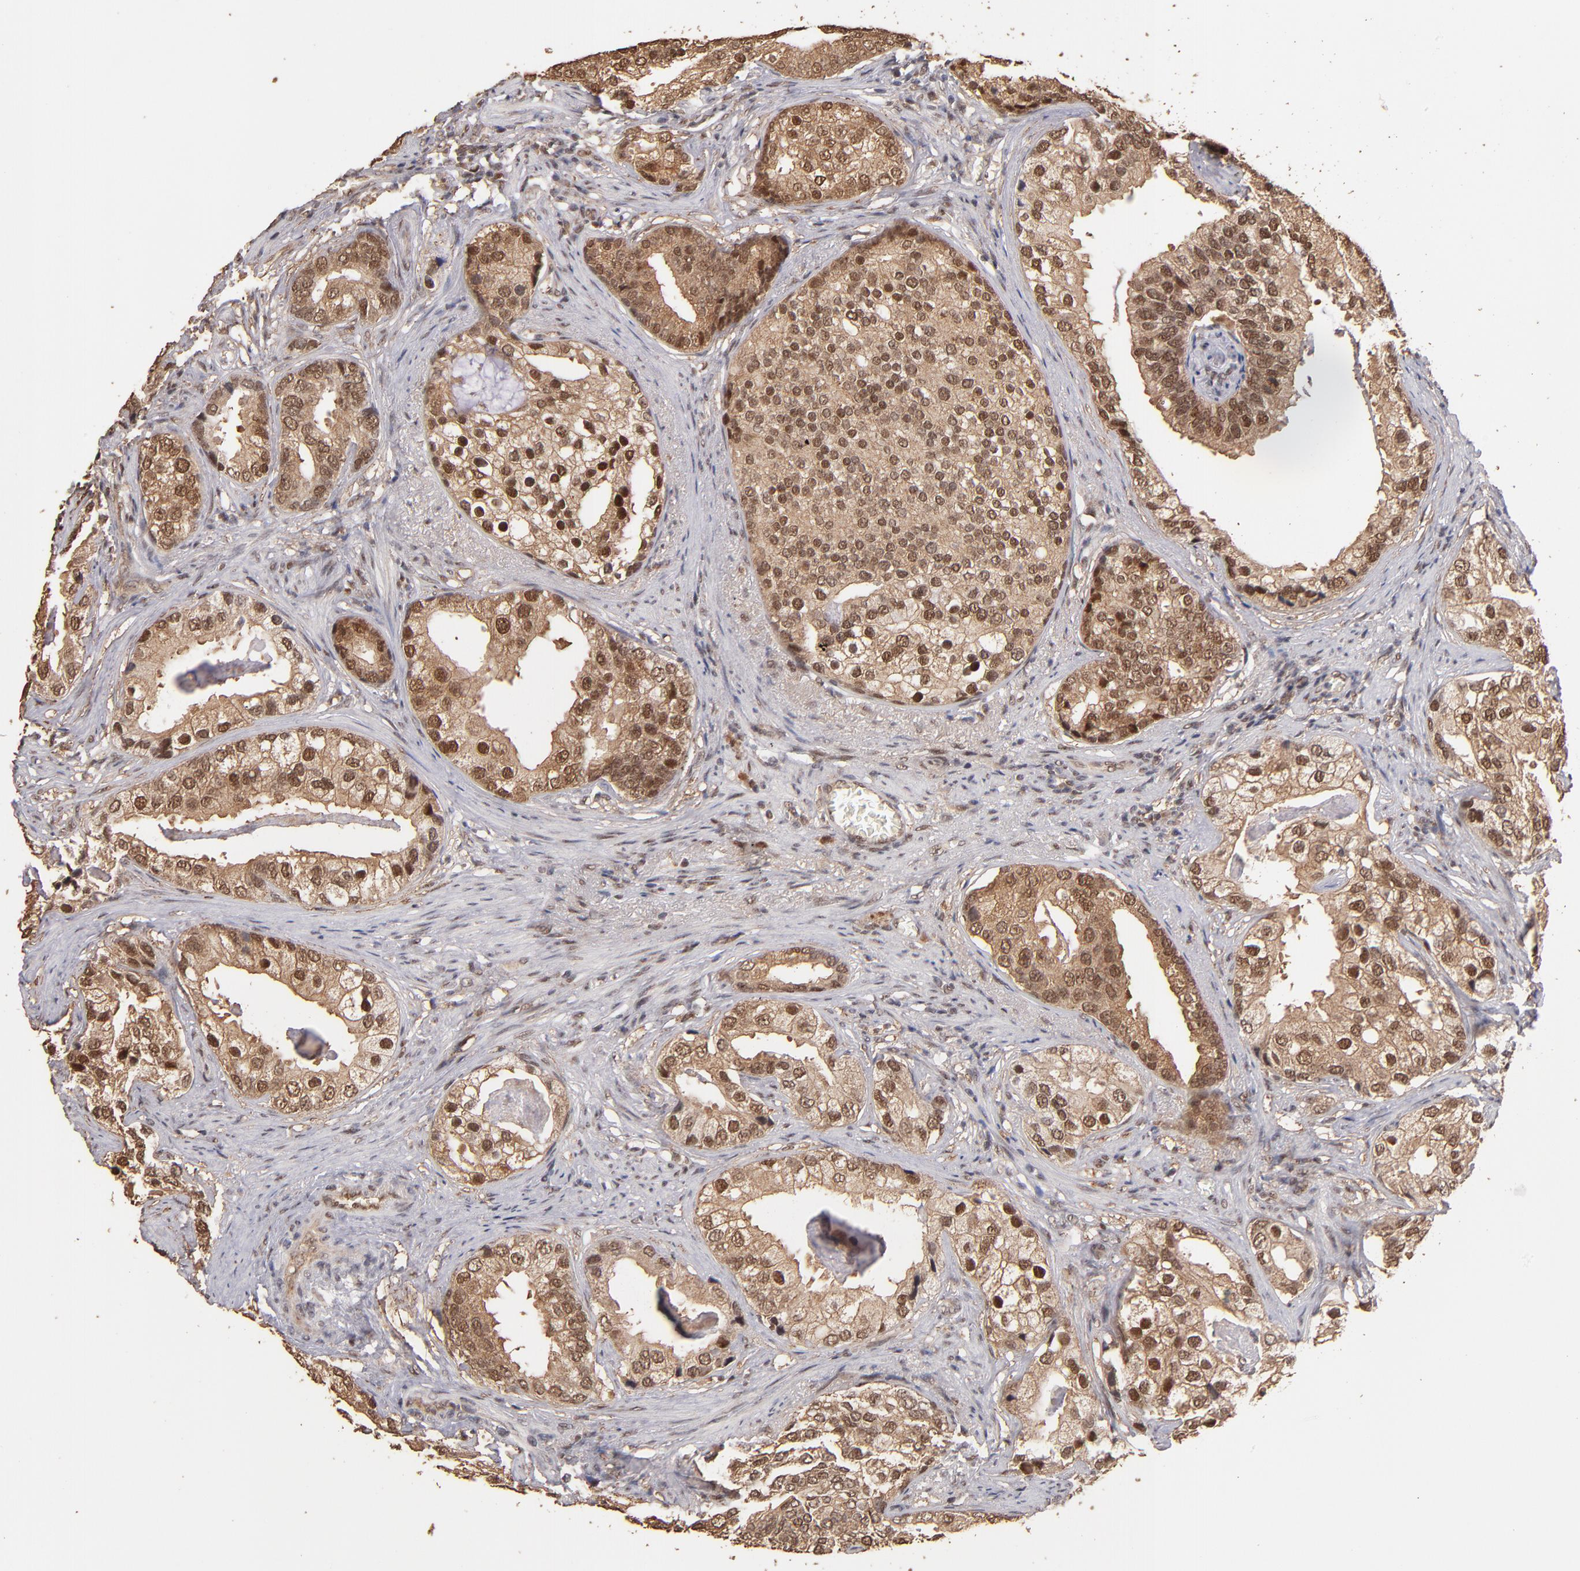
{"staining": {"intensity": "moderate", "quantity": ">75%", "location": "cytoplasmic/membranous,nuclear"}, "tissue": "prostate cancer", "cell_type": "Tumor cells", "image_type": "cancer", "snomed": [{"axis": "morphology", "description": "Adenocarcinoma, Low grade"}, {"axis": "topography", "description": "Prostate"}], "caption": "IHC micrograph of human prostate cancer stained for a protein (brown), which reveals medium levels of moderate cytoplasmic/membranous and nuclear positivity in approximately >75% of tumor cells.", "gene": "EAPP", "patient": {"sex": "male", "age": 71}}